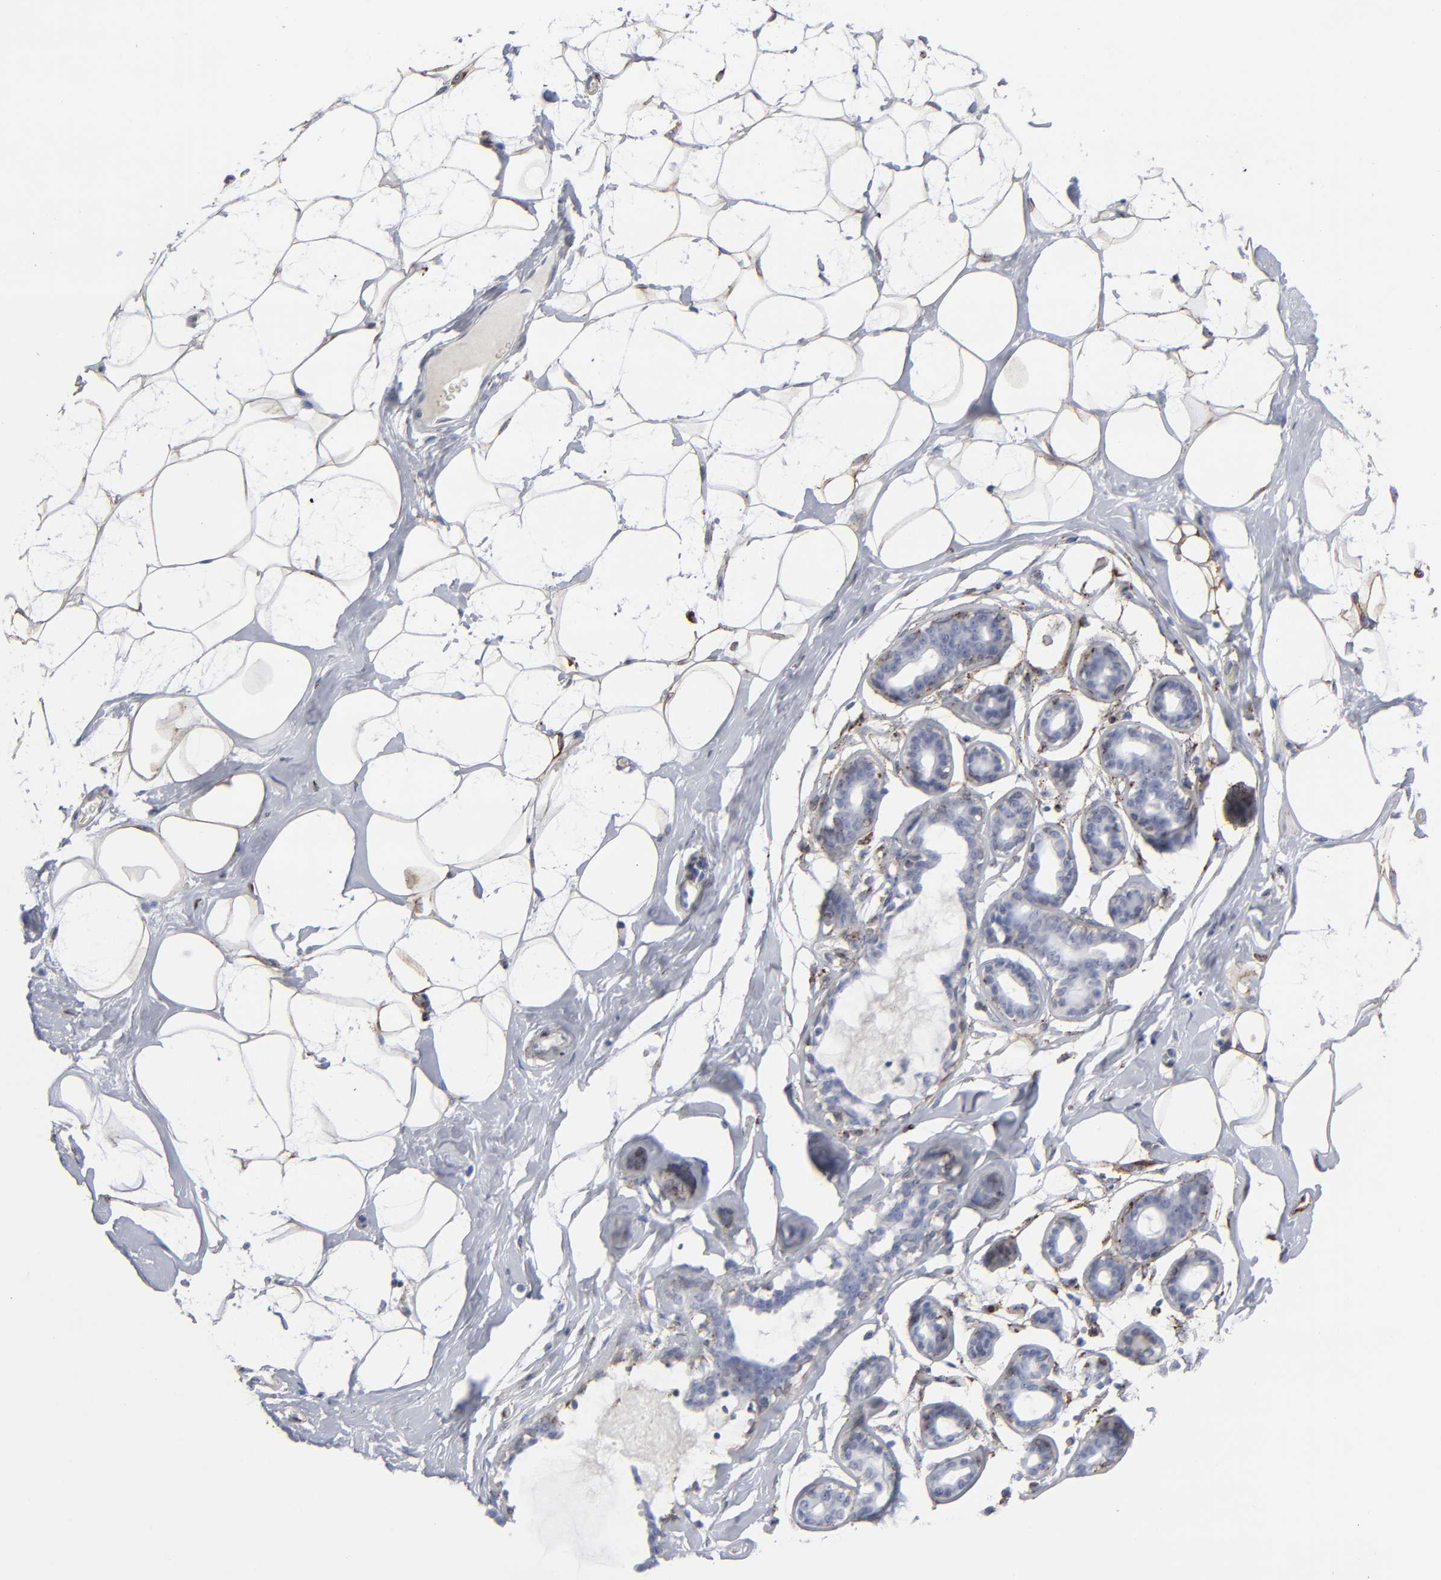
{"staining": {"intensity": "negative", "quantity": "none", "location": "none"}, "tissue": "breast", "cell_type": "Adipocytes", "image_type": "normal", "snomed": [{"axis": "morphology", "description": "Normal tissue, NOS"}, {"axis": "morphology", "description": "Fibrosis, NOS"}, {"axis": "topography", "description": "Breast"}], "caption": "Adipocytes are negative for brown protein staining in benign breast. The staining is performed using DAB brown chromogen with nuclei counter-stained in using hematoxylin.", "gene": "SPARC", "patient": {"sex": "female", "age": 39}}